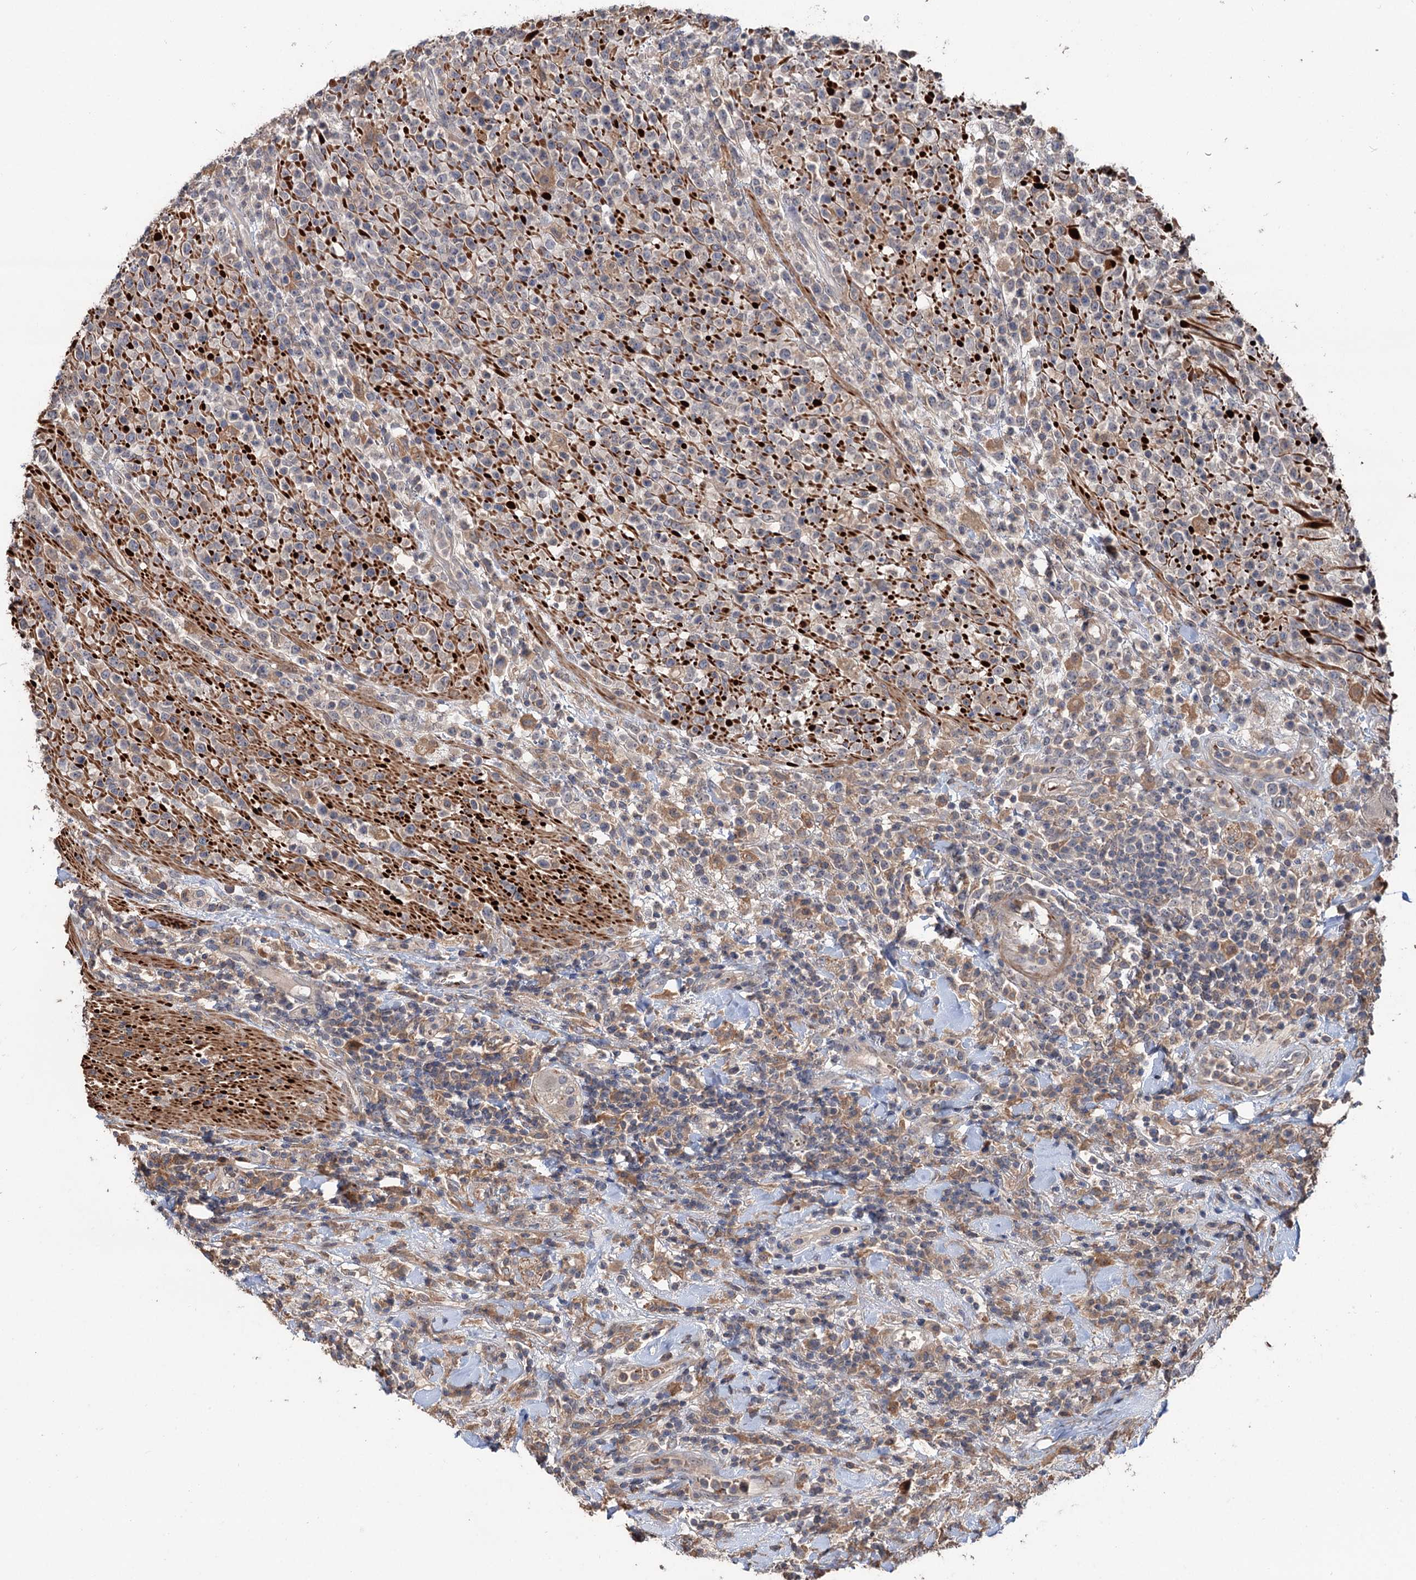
{"staining": {"intensity": "weak", "quantity": "<25%", "location": "cytoplasmic/membranous"}, "tissue": "lymphoma", "cell_type": "Tumor cells", "image_type": "cancer", "snomed": [{"axis": "morphology", "description": "Malignant lymphoma, non-Hodgkin's type, High grade"}, {"axis": "topography", "description": "Colon"}], "caption": "DAB immunohistochemical staining of human high-grade malignant lymphoma, non-Hodgkin's type displays no significant positivity in tumor cells.", "gene": "GRIP1", "patient": {"sex": "female", "age": 53}}